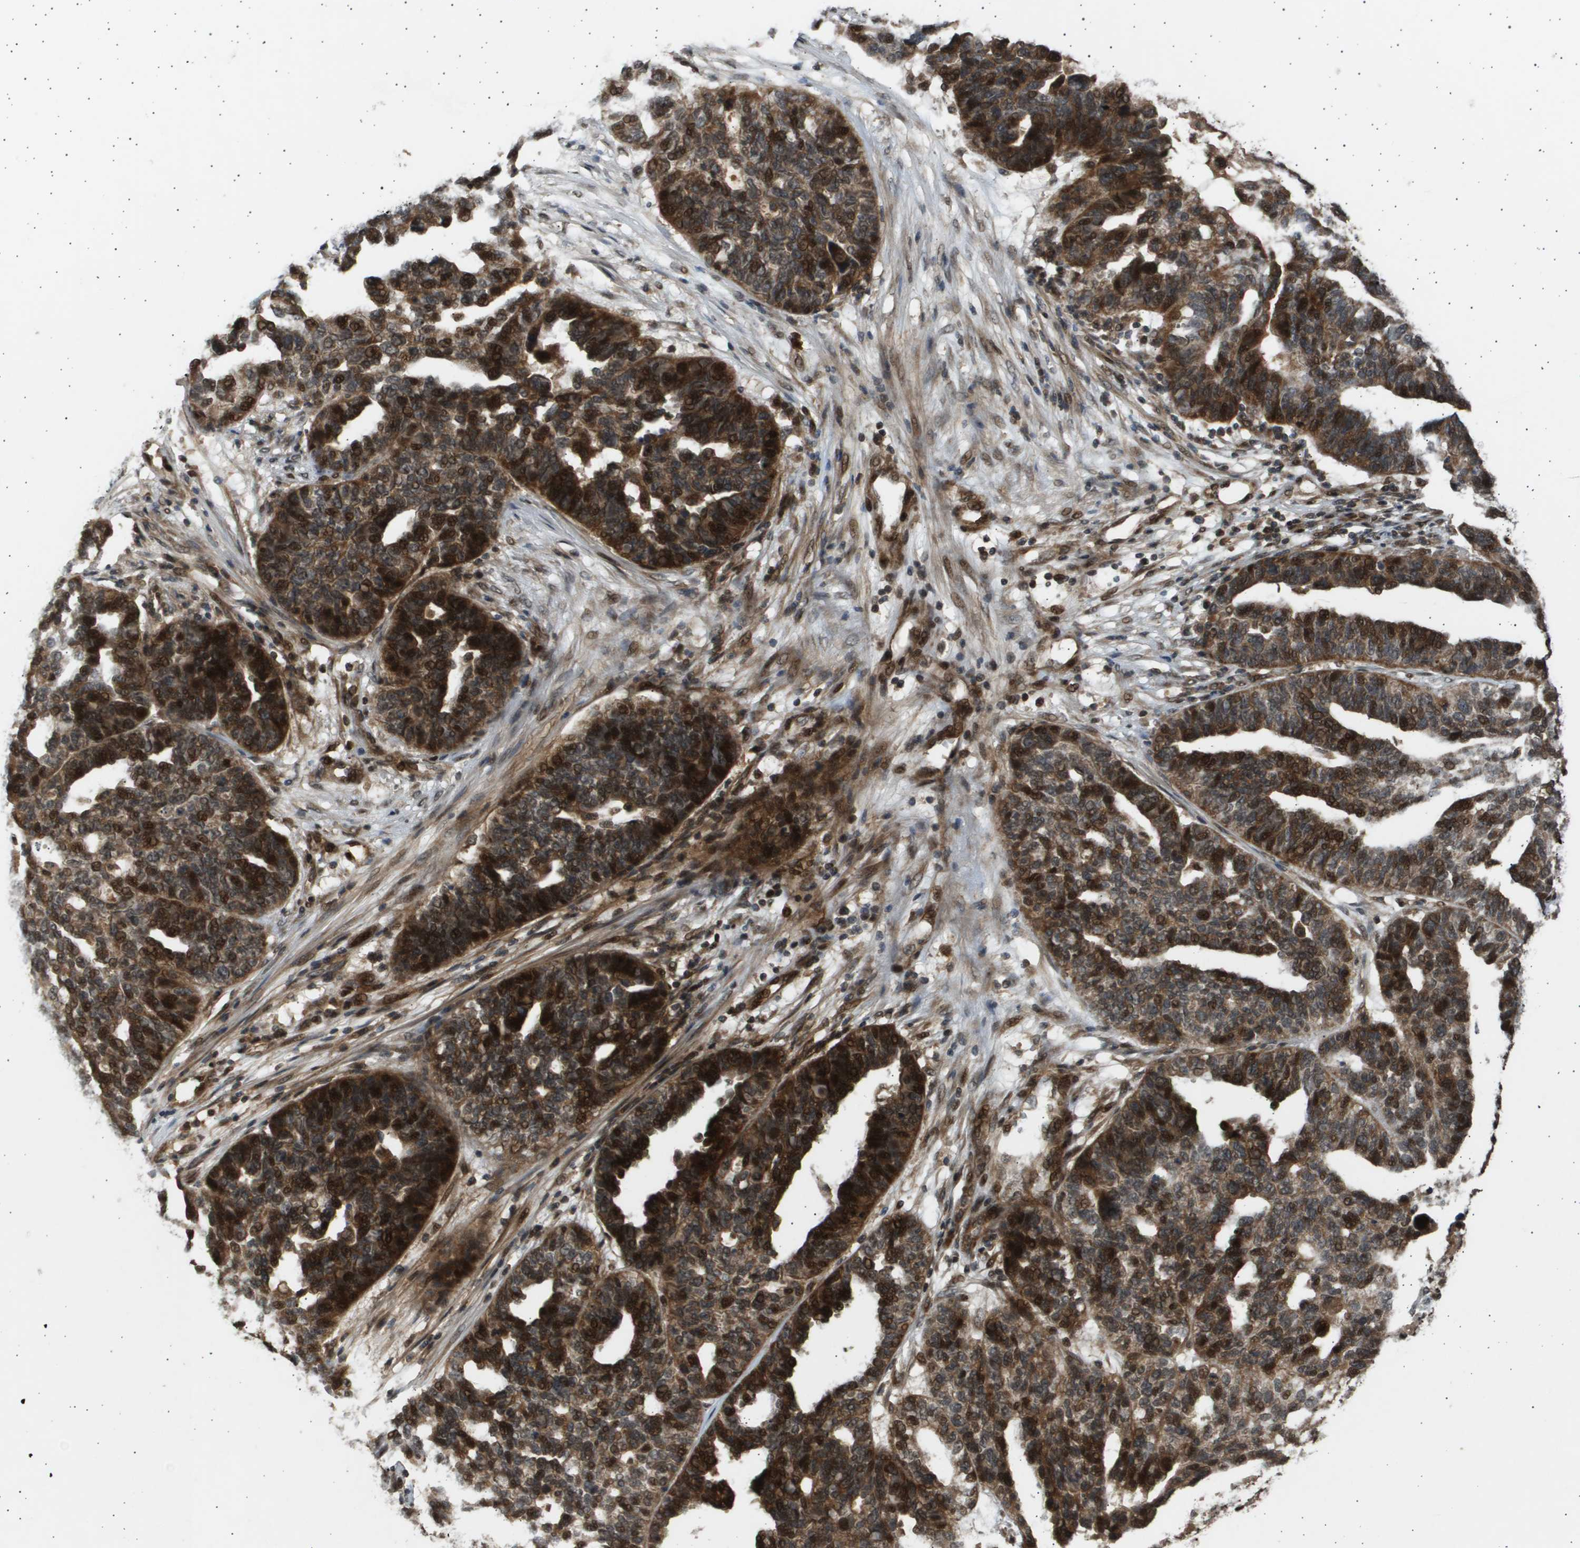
{"staining": {"intensity": "strong", "quantity": ">75%", "location": "cytoplasmic/membranous,nuclear"}, "tissue": "ovarian cancer", "cell_type": "Tumor cells", "image_type": "cancer", "snomed": [{"axis": "morphology", "description": "Cystadenocarcinoma, serous, NOS"}, {"axis": "topography", "description": "Ovary"}], "caption": "This is a micrograph of IHC staining of serous cystadenocarcinoma (ovarian), which shows strong staining in the cytoplasmic/membranous and nuclear of tumor cells.", "gene": "TNRC6A", "patient": {"sex": "female", "age": 59}}